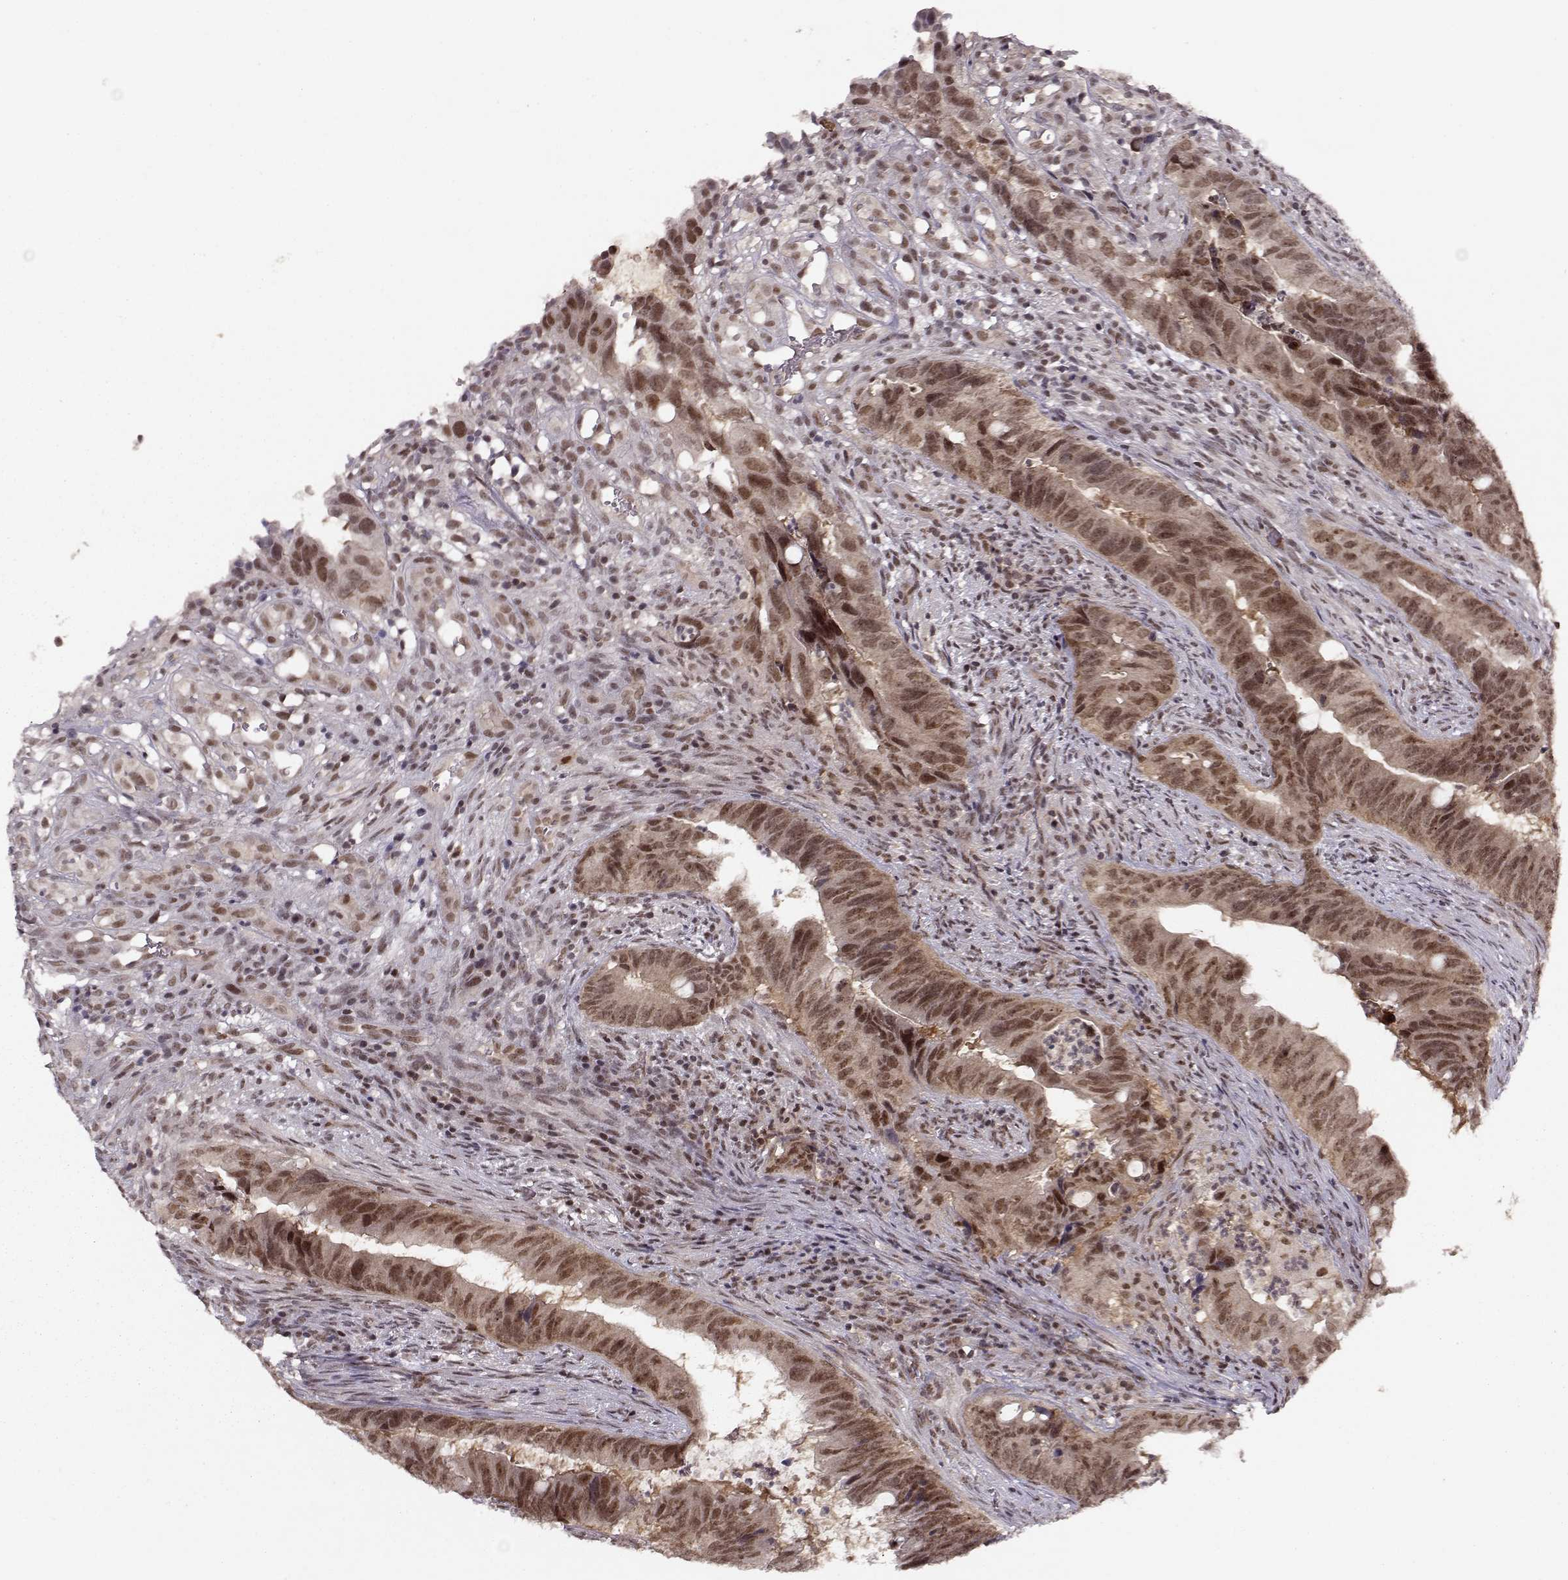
{"staining": {"intensity": "moderate", "quantity": ">75%", "location": "cytoplasmic/membranous,nuclear"}, "tissue": "colorectal cancer", "cell_type": "Tumor cells", "image_type": "cancer", "snomed": [{"axis": "morphology", "description": "Adenocarcinoma, NOS"}, {"axis": "topography", "description": "Colon"}], "caption": "There is medium levels of moderate cytoplasmic/membranous and nuclear positivity in tumor cells of colorectal adenocarcinoma, as demonstrated by immunohistochemical staining (brown color).", "gene": "CSNK2A1", "patient": {"sex": "female", "age": 82}}